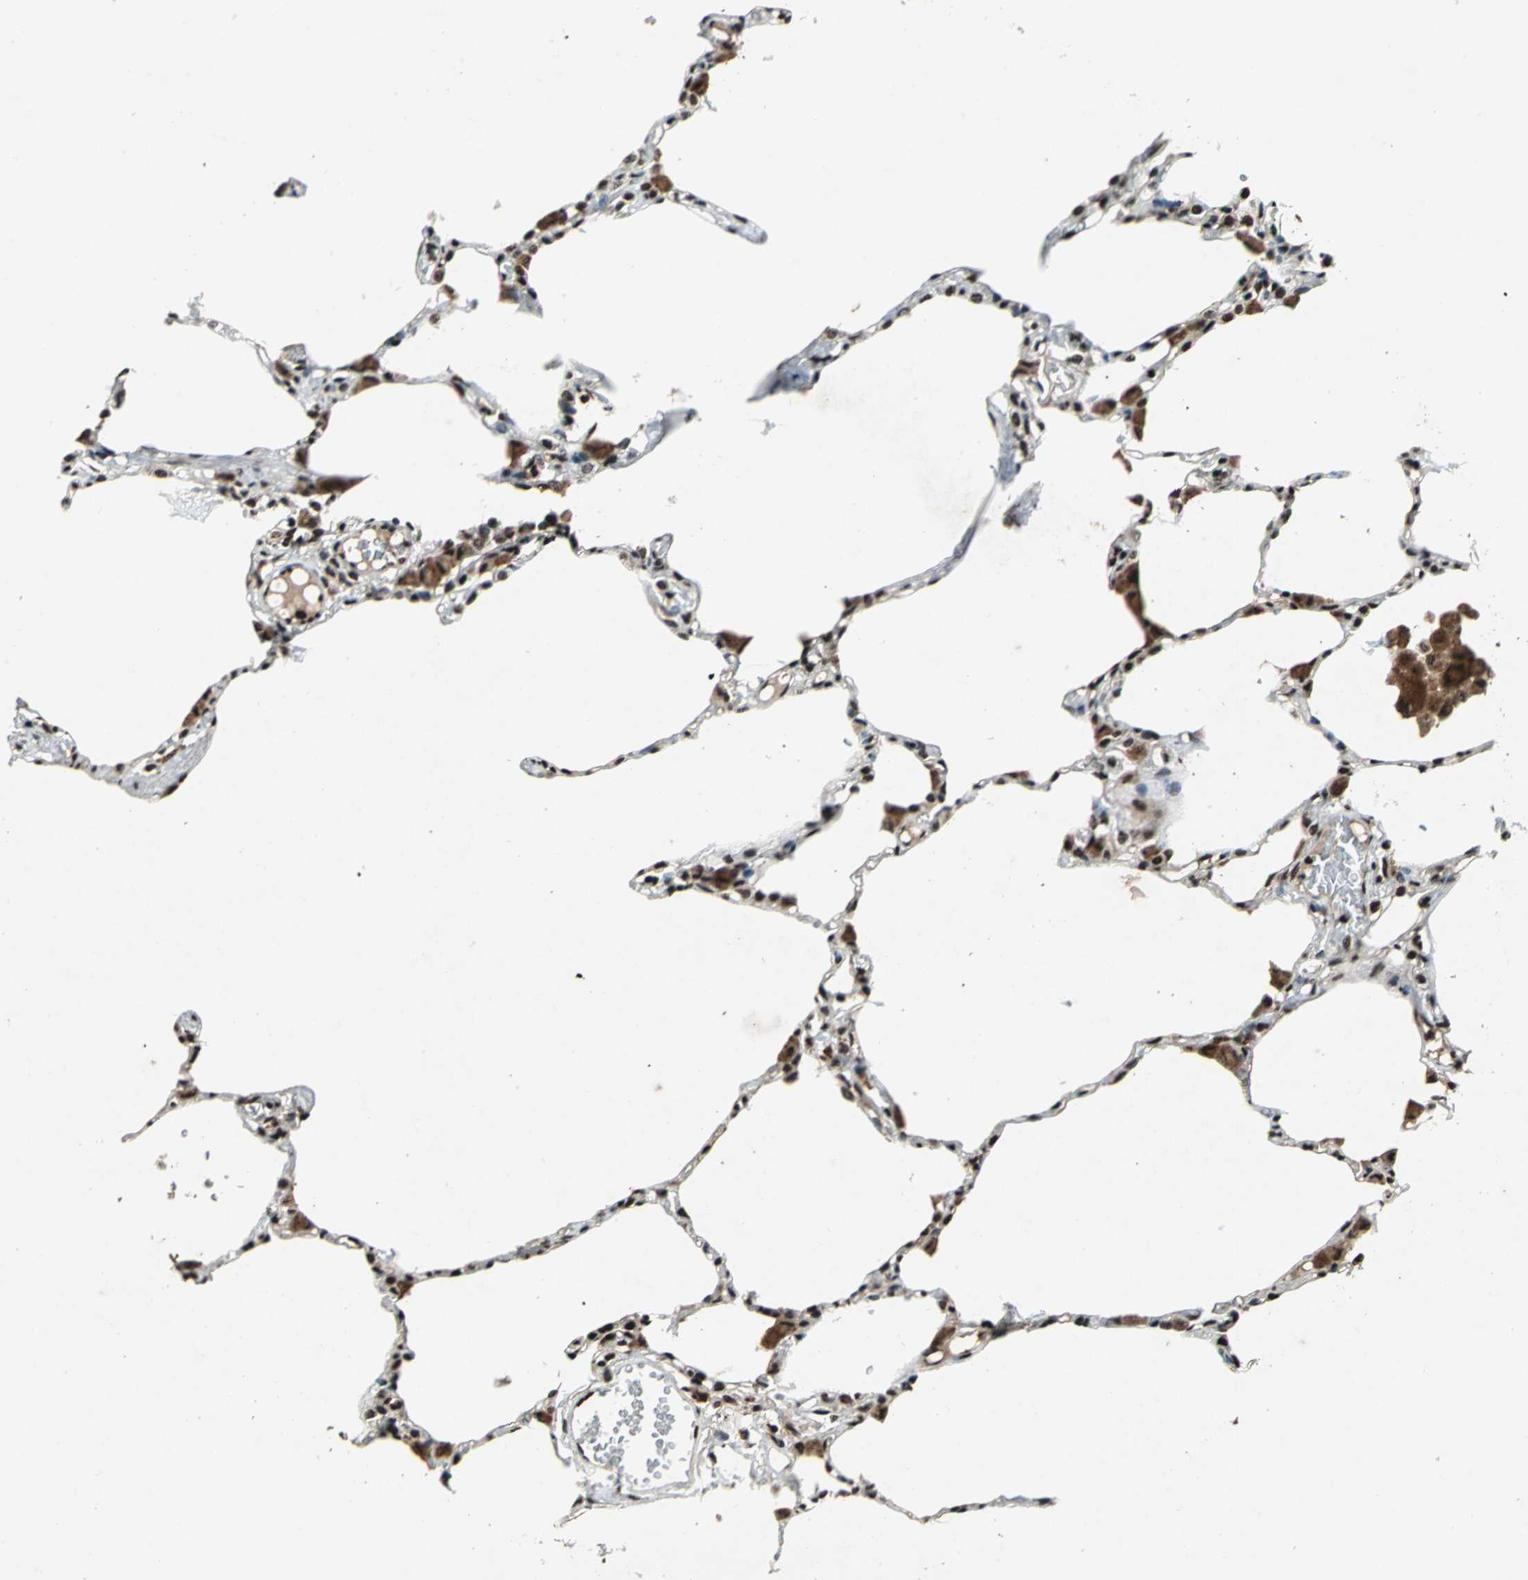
{"staining": {"intensity": "strong", "quantity": ">75%", "location": "nuclear"}, "tissue": "lung", "cell_type": "Alveolar cells", "image_type": "normal", "snomed": [{"axis": "morphology", "description": "Normal tissue, NOS"}, {"axis": "topography", "description": "Lung"}], "caption": "Brown immunohistochemical staining in benign human lung exhibits strong nuclear staining in about >75% of alveolar cells.", "gene": "MTA2", "patient": {"sex": "female", "age": 49}}